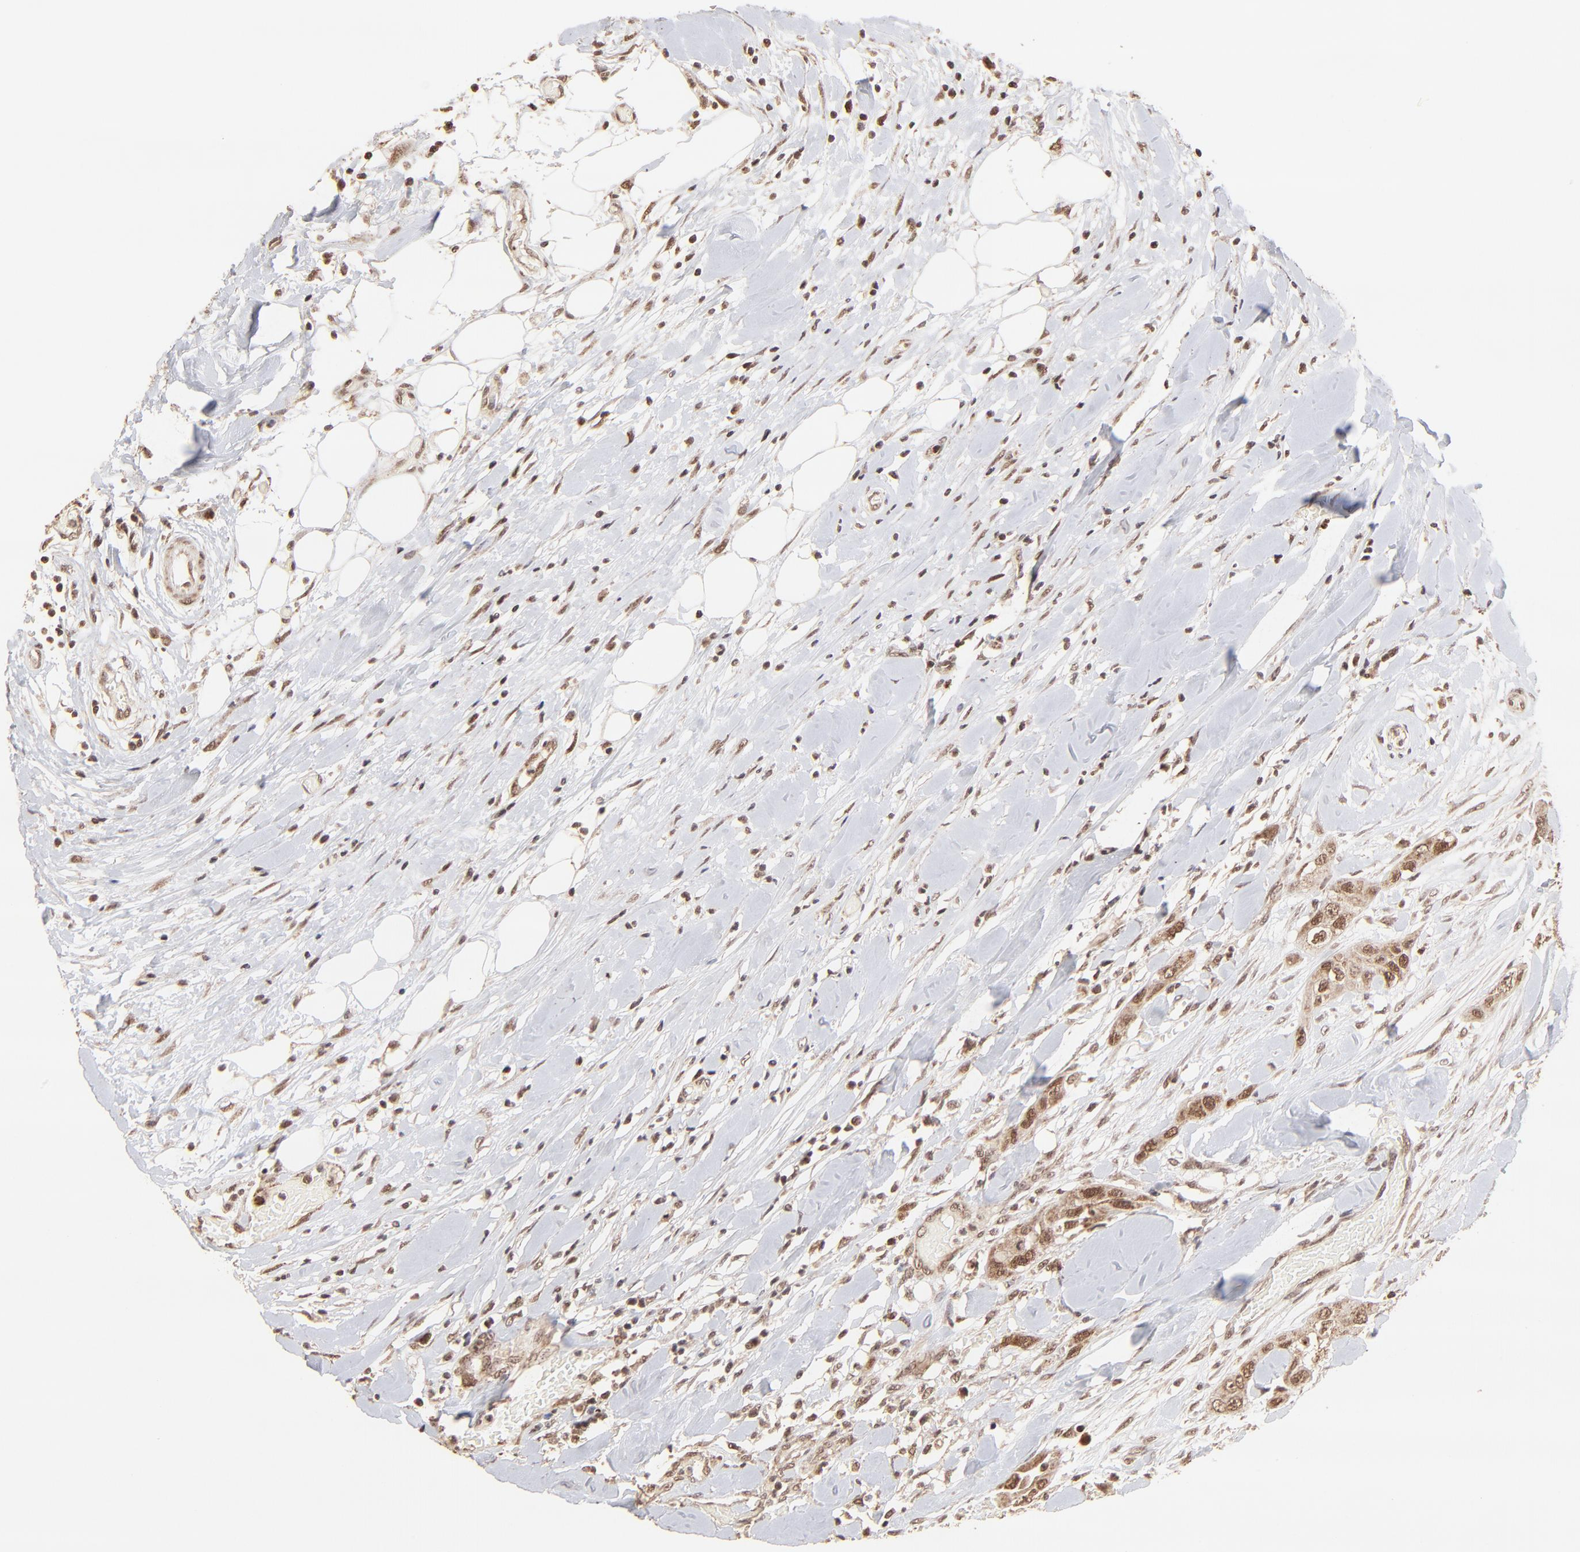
{"staining": {"intensity": "strong", "quantity": ">75%", "location": "cytoplasmic/membranous,nuclear"}, "tissue": "head and neck cancer", "cell_type": "Tumor cells", "image_type": "cancer", "snomed": [{"axis": "morphology", "description": "Neoplasm, malignant, NOS"}, {"axis": "topography", "description": "Salivary gland"}, {"axis": "topography", "description": "Head-Neck"}], "caption": "Immunohistochemistry (DAB (3,3'-diaminobenzidine)) staining of human head and neck malignant neoplasm demonstrates strong cytoplasmic/membranous and nuclear protein expression in approximately >75% of tumor cells.", "gene": "MED15", "patient": {"sex": "male", "age": 43}}